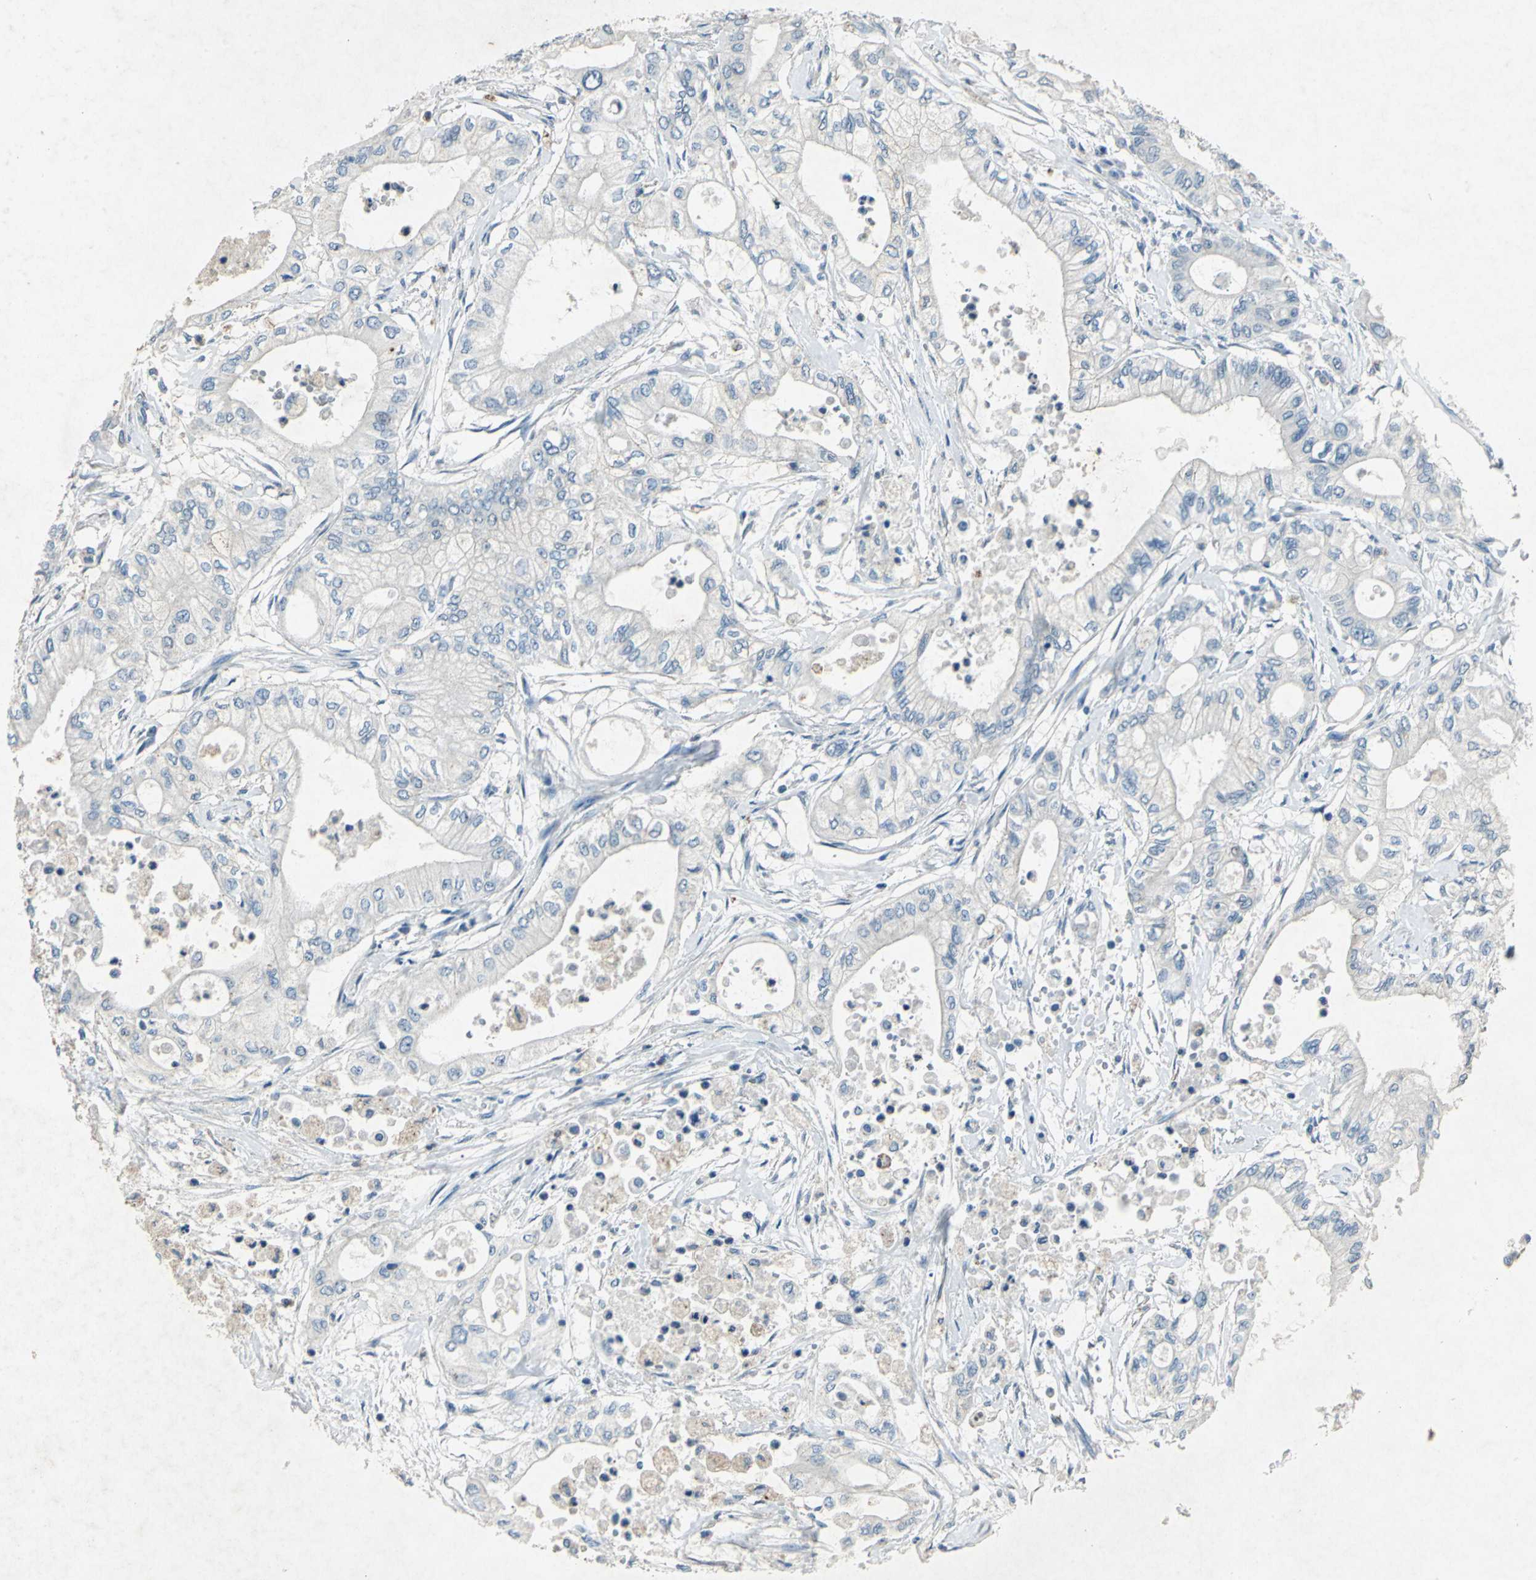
{"staining": {"intensity": "negative", "quantity": "none", "location": "none"}, "tissue": "pancreatic cancer", "cell_type": "Tumor cells", "image_type": "cancer", "snomed": [{"axis": "morphology", "description": "Adenocarcinoma, NOS"}, {"axis": "topography", "description": "Pancreas"}], "caption": "Protein analysis of pancreatic cancer displays no significant expression in tumor cells.", "gene": "CAMK2B", "patient": {"sex": "male", "age": 79}}